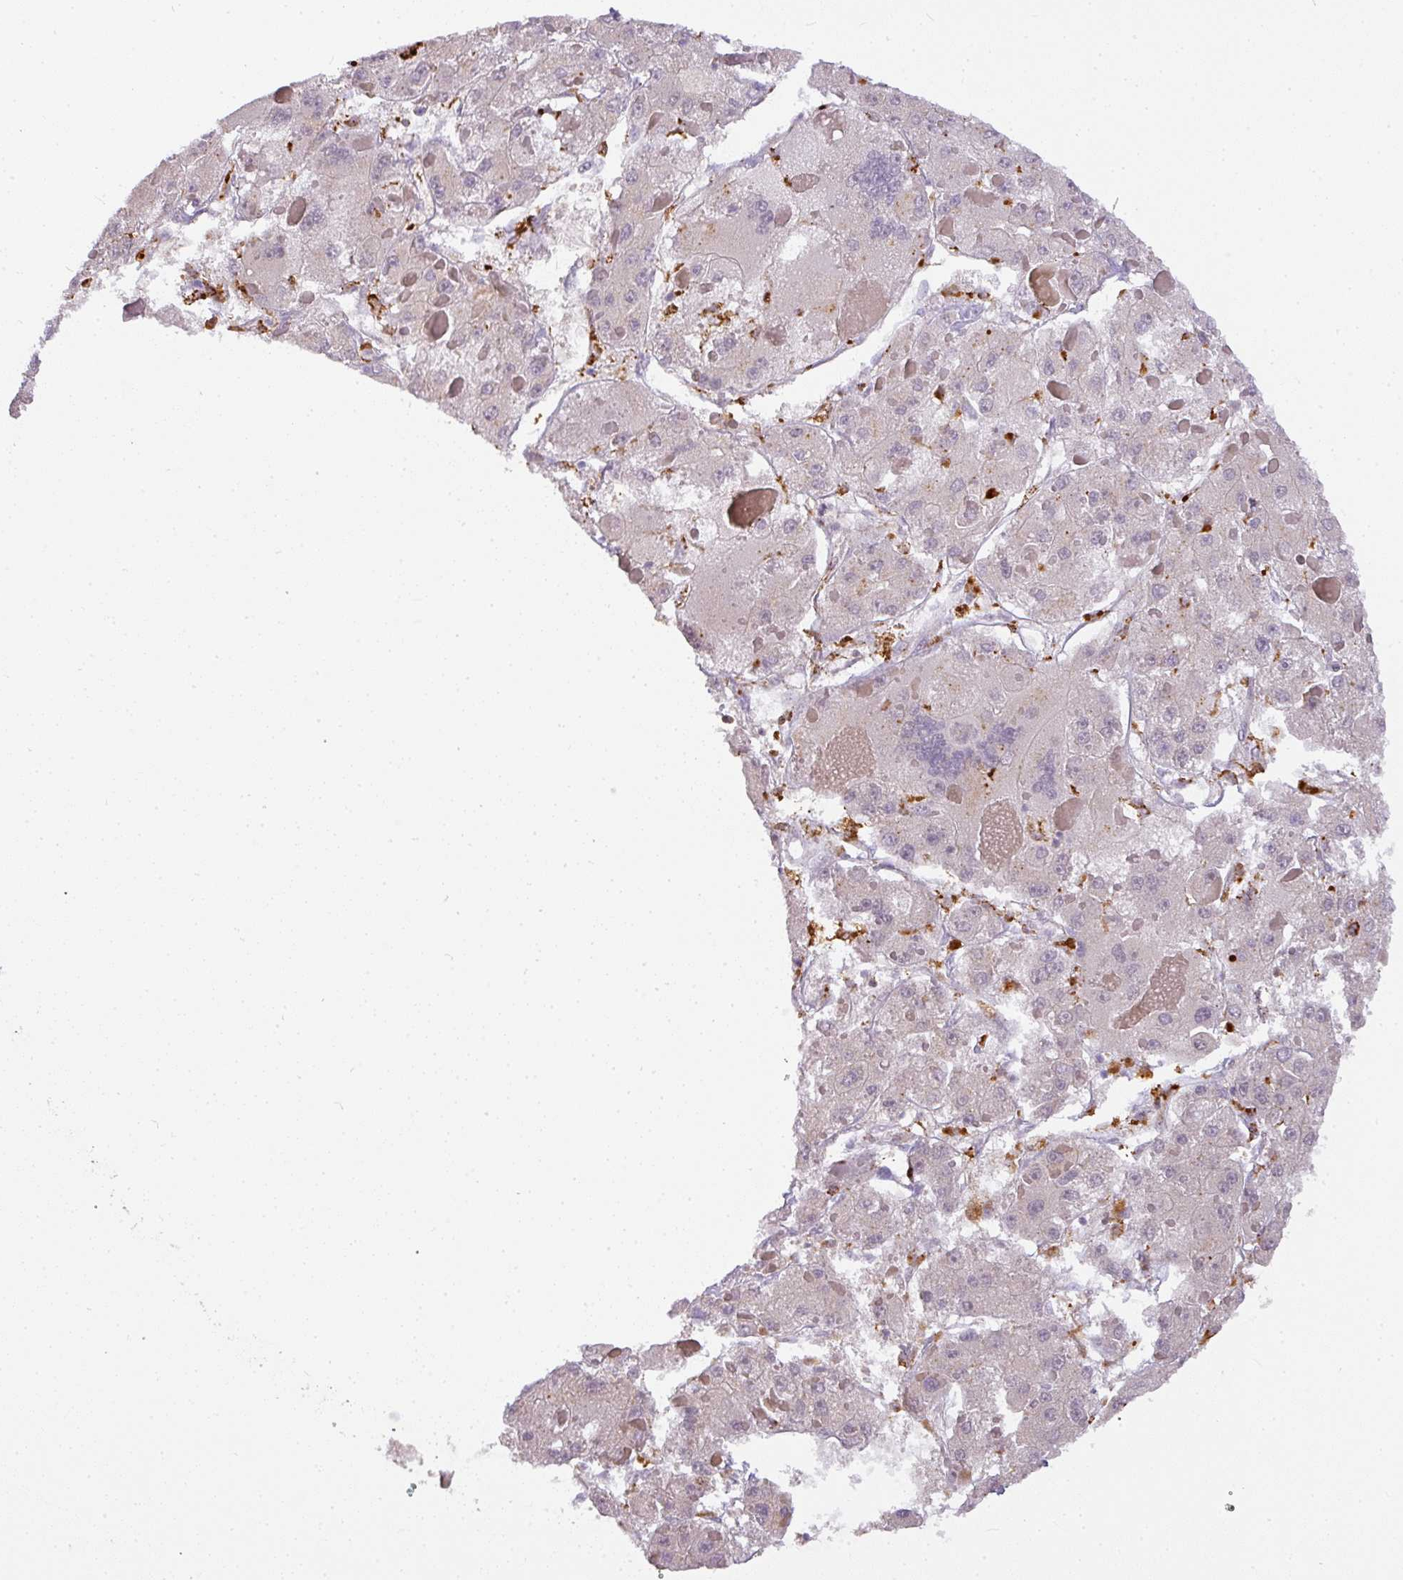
{"staining": {"intensity": "weak", "quantity": "<25%", "location": "cytoplasmic/membranous"}, "tissue": "liver cancer", "cell_type": "Tumor cells", "image_type": "cancer", "snomed": [{"axis": "morphology", "description": "Carcinoma, Hepatocellular, NOS"}, {"axis": "topography", "description": "Liver"}], "caption": "Liver hepatocellular carcinoma was stained to show a protein in brown. There is no significant staining in tumor cells.", "gene": "MMACHC", "patient": {"sex": "female", "age": 73}}